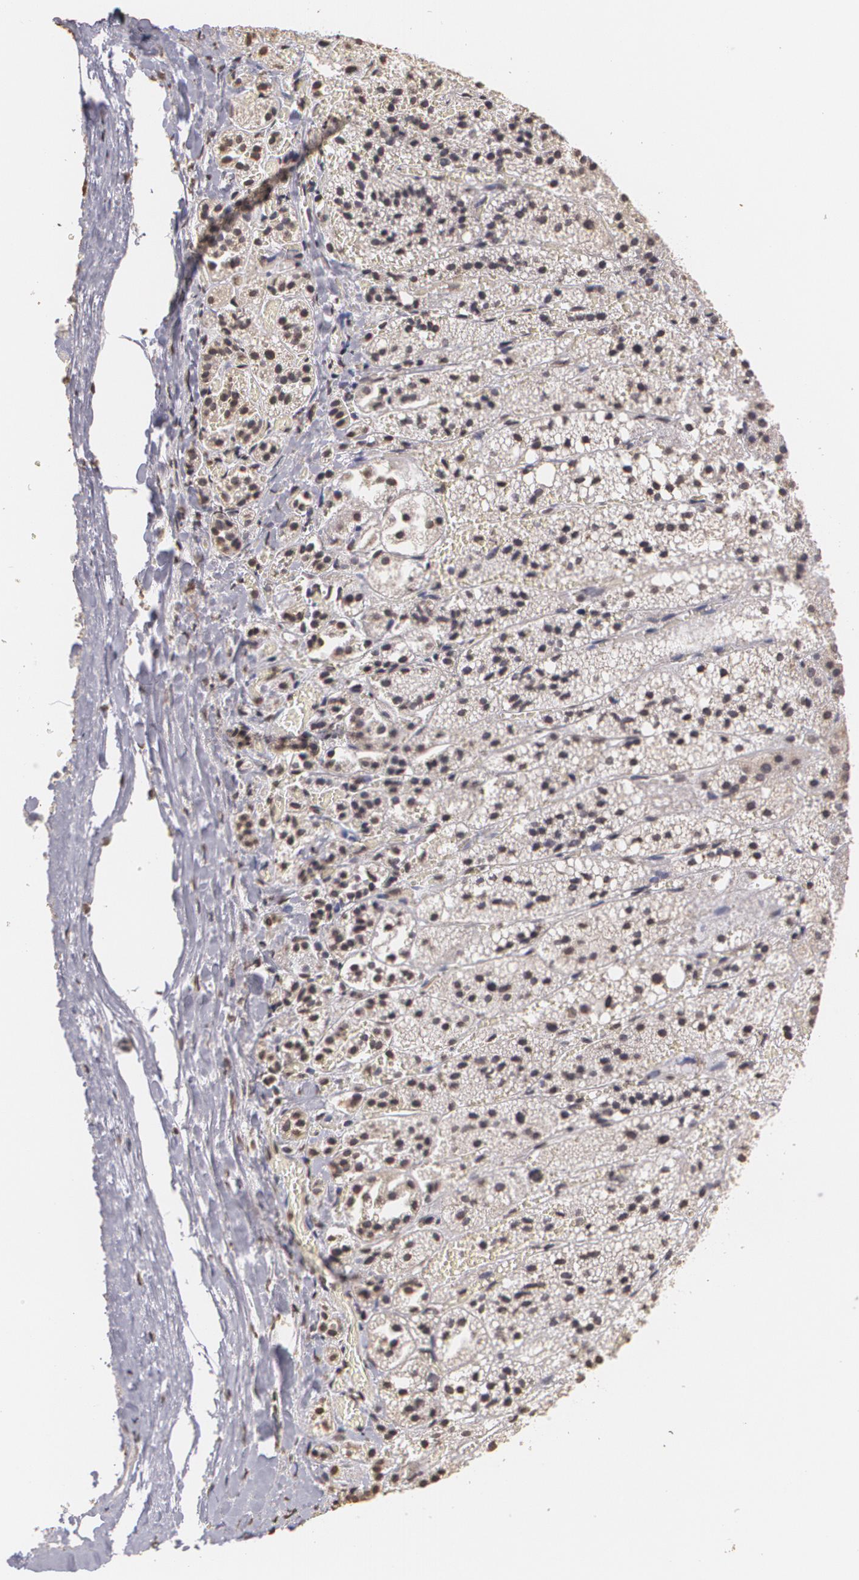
{"staining": {"intensity": "moderate", "quantity": ">75%", "location": "nuclear"}, "tissue": "adrenal gland", "cell_type": "Glandular cells", "image_type": "normal", "snomed": [{"axis": "morphology", "description": "Normal tissue, NOS"}, {"axis": "topography", "description": "Adrenal gland"}], "caption": "This histopathology image demonstrates immunohistochemistry (IHC) staining of benign adrenal gland, with medium moderate nuclear positivity in about >75% of glandular cells.", "gene": "THRB", "patient": {"sex": "female", "age": 44}}